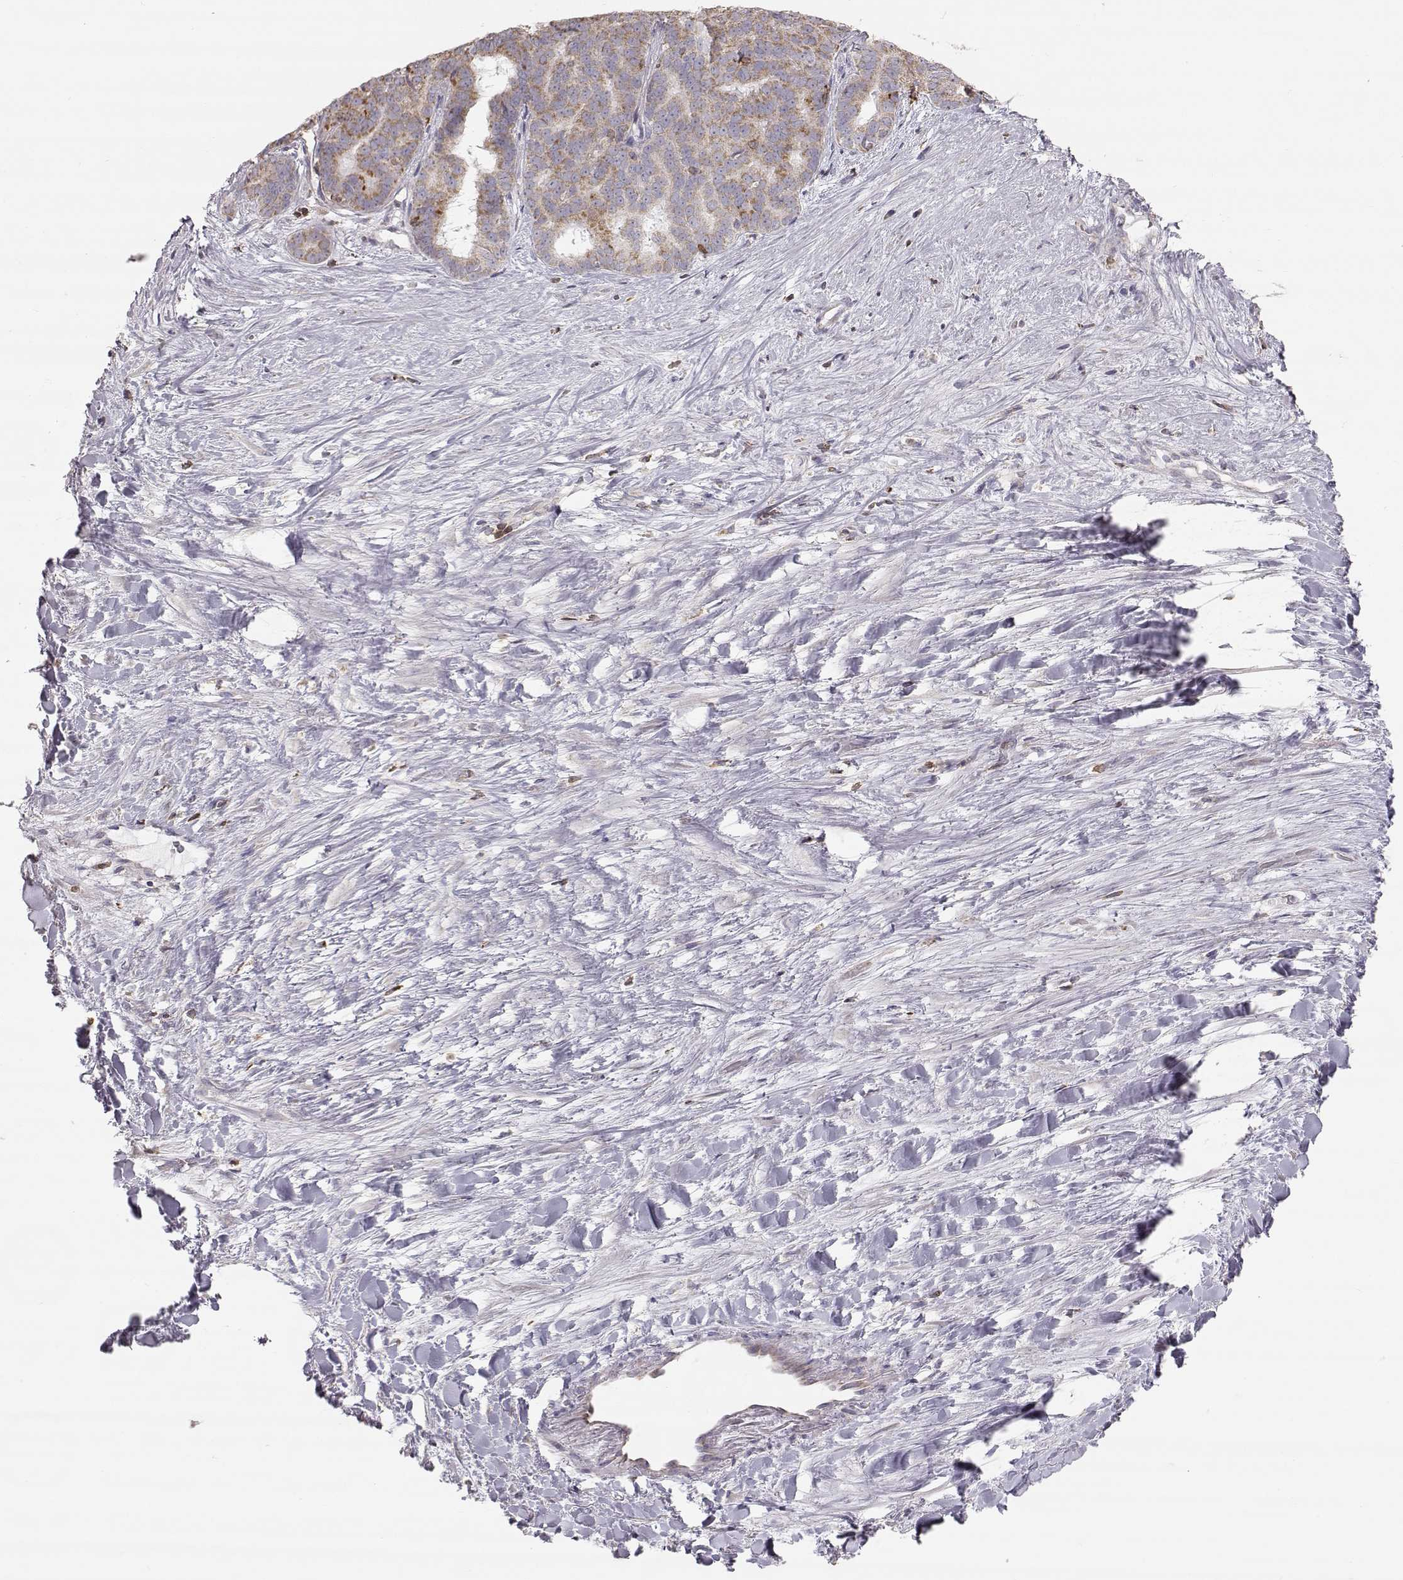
{"staining": {"intensity": "moderate", "quantity": ">75%", "location": "cytoplasmic/membranous"}, "tissue": "liver cancer", "cell_type": "Tumor cells", "image_type": "cancer", "snomed": [{"axis": "morphology", "description": "Cholangiocarcinoma"}, {"axis": "topography", "description": "Liver"}], "caption": "This is a micrograph of immunohistochemistry staining of cholangiocarcinoma (liver), which shows moderate positivity in the cytoplasmic/membranous of tumor cells.", "gene": "GRAP2", "patient": {"sex": "female", "age": 47}}